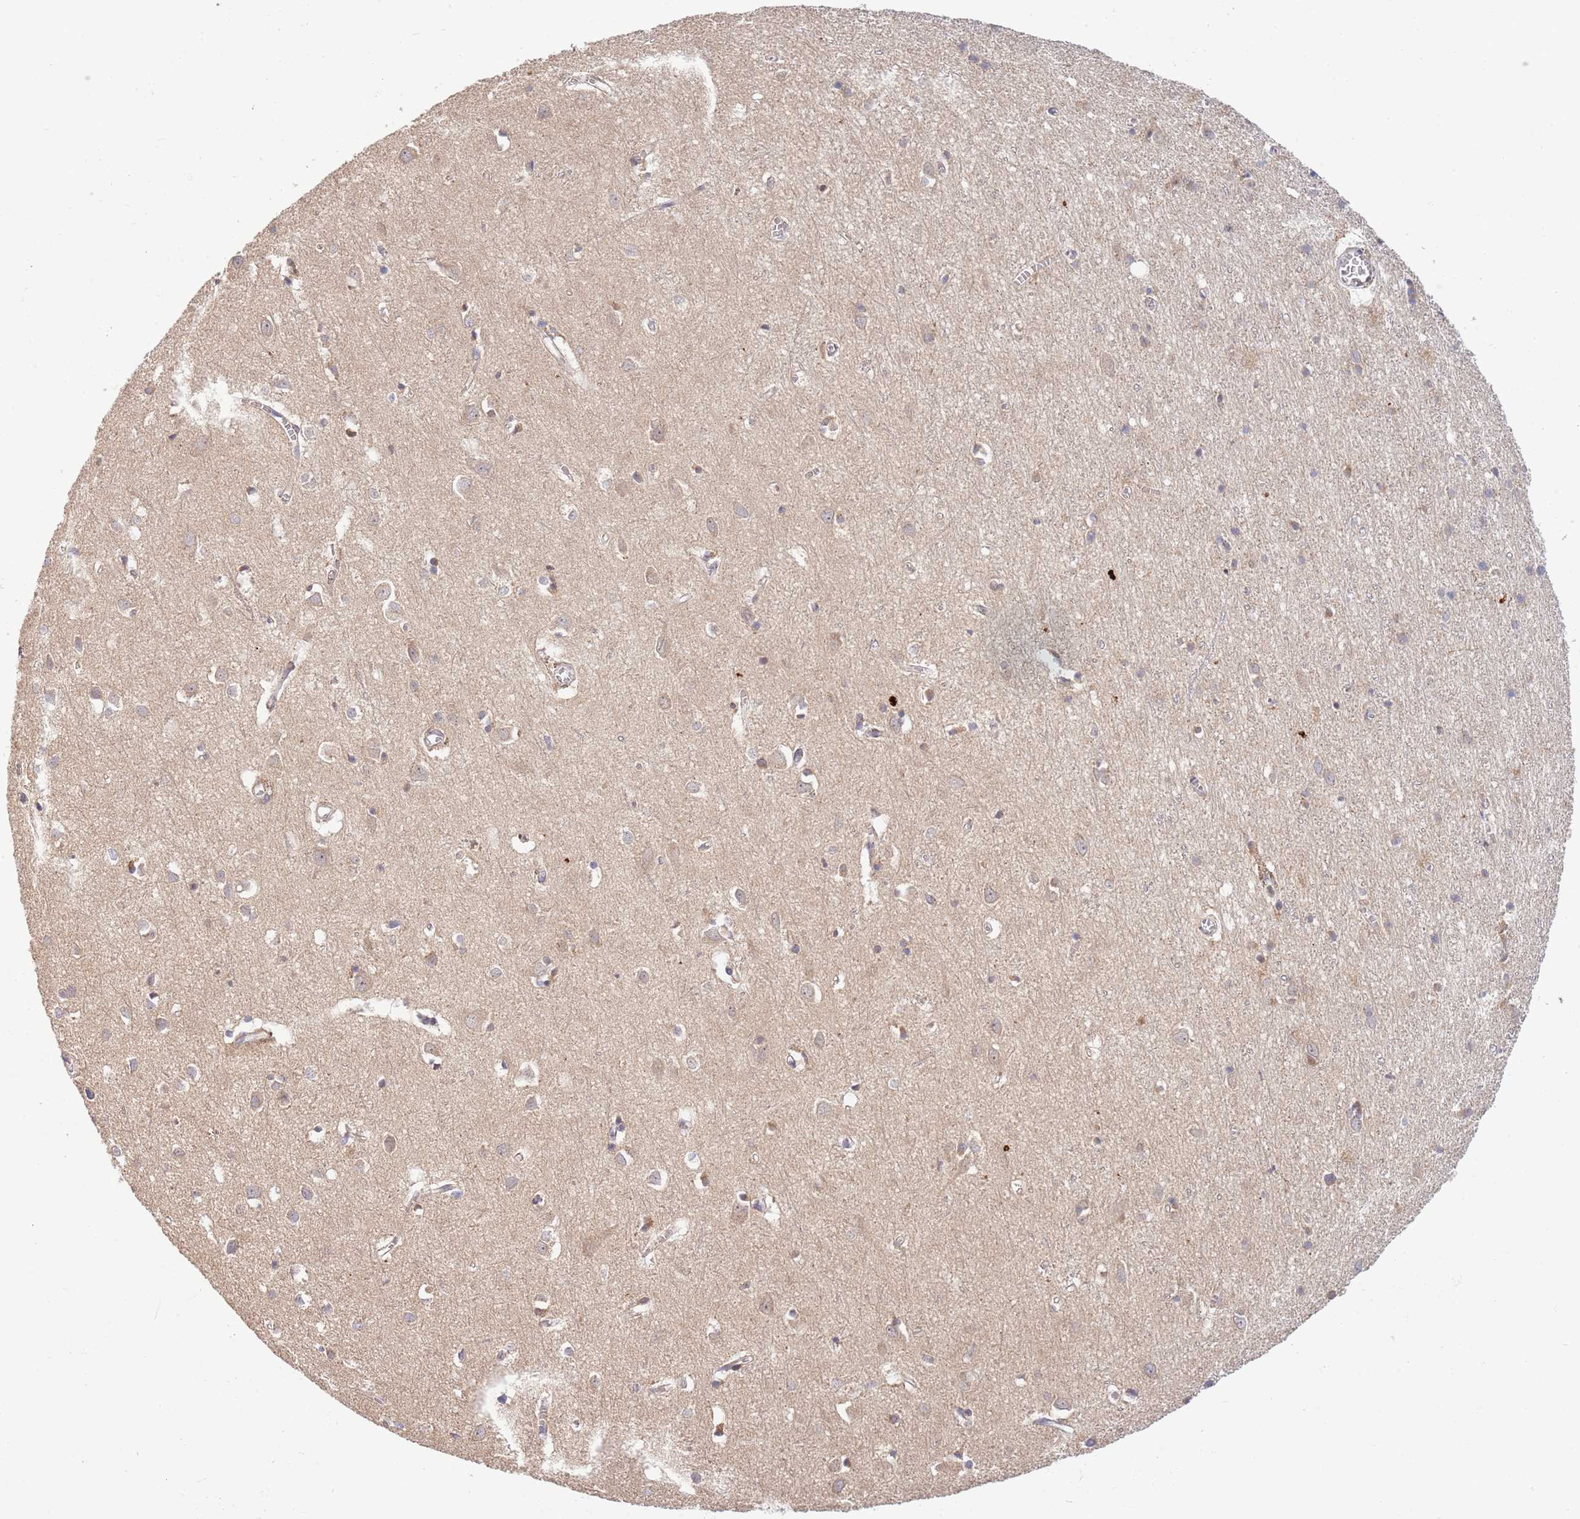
{"staining": {"intensity": "weak", "quantity": "<25%", "location": "cytoplasmic/membranous"}, "tissue": "cerebral cortex", "cell_type": "Endothelial cells", "image_type": "normal", "snomed": [{"axis": "morphology", "description": "Normal tissue, NOS"}, {"axis": "topography", "description": "Cerebral cortex"}], "caption": "DAB immunohistochemical staining of benign cerebral cortex shows no significant positivity in endothelial cells. (DAB IHC, high magnification).", "gene": "TBX10", "patient": {"sex": "female", "age": 64}}